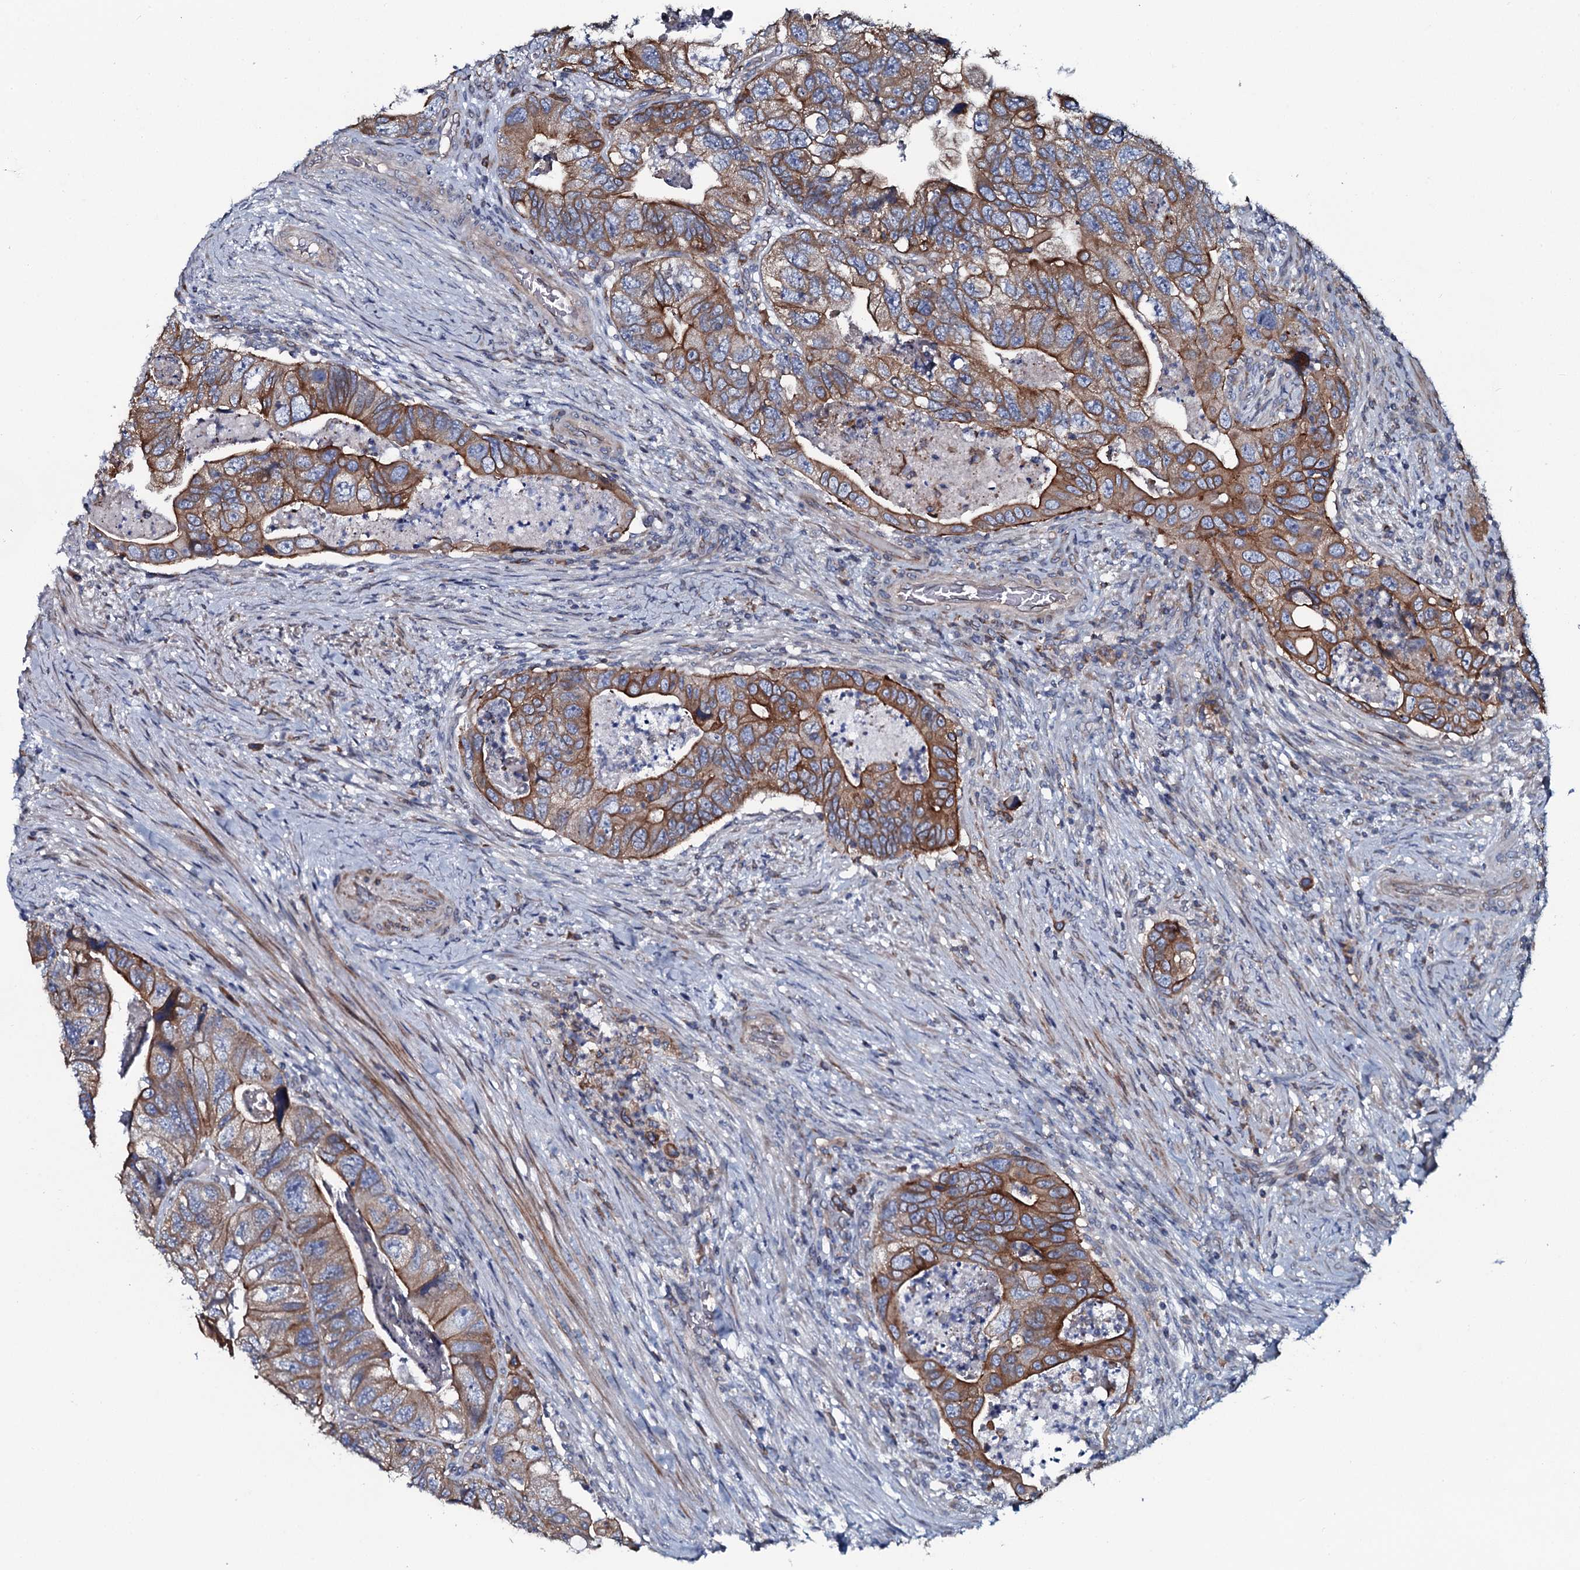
{"staining": {"intensity": "moderate", "quantity": ">75%", "location": "cytoplasmic/membranous"}, "tissue": "colorectal cancer", "cell_type": "Tumor cells", "image_type": "cancer", "snomed": [{"axis": "morphology", "description": "Adenocarcinoma, NOS"}, {"axis": "topography", "description": "Rectum"}], "caption": "Human colorectal cancer stained with a protein marker reveals moderate staining in tumor cells.", "gene": "TMEM151A", "patient": {"sex": "male", "age": 63}}